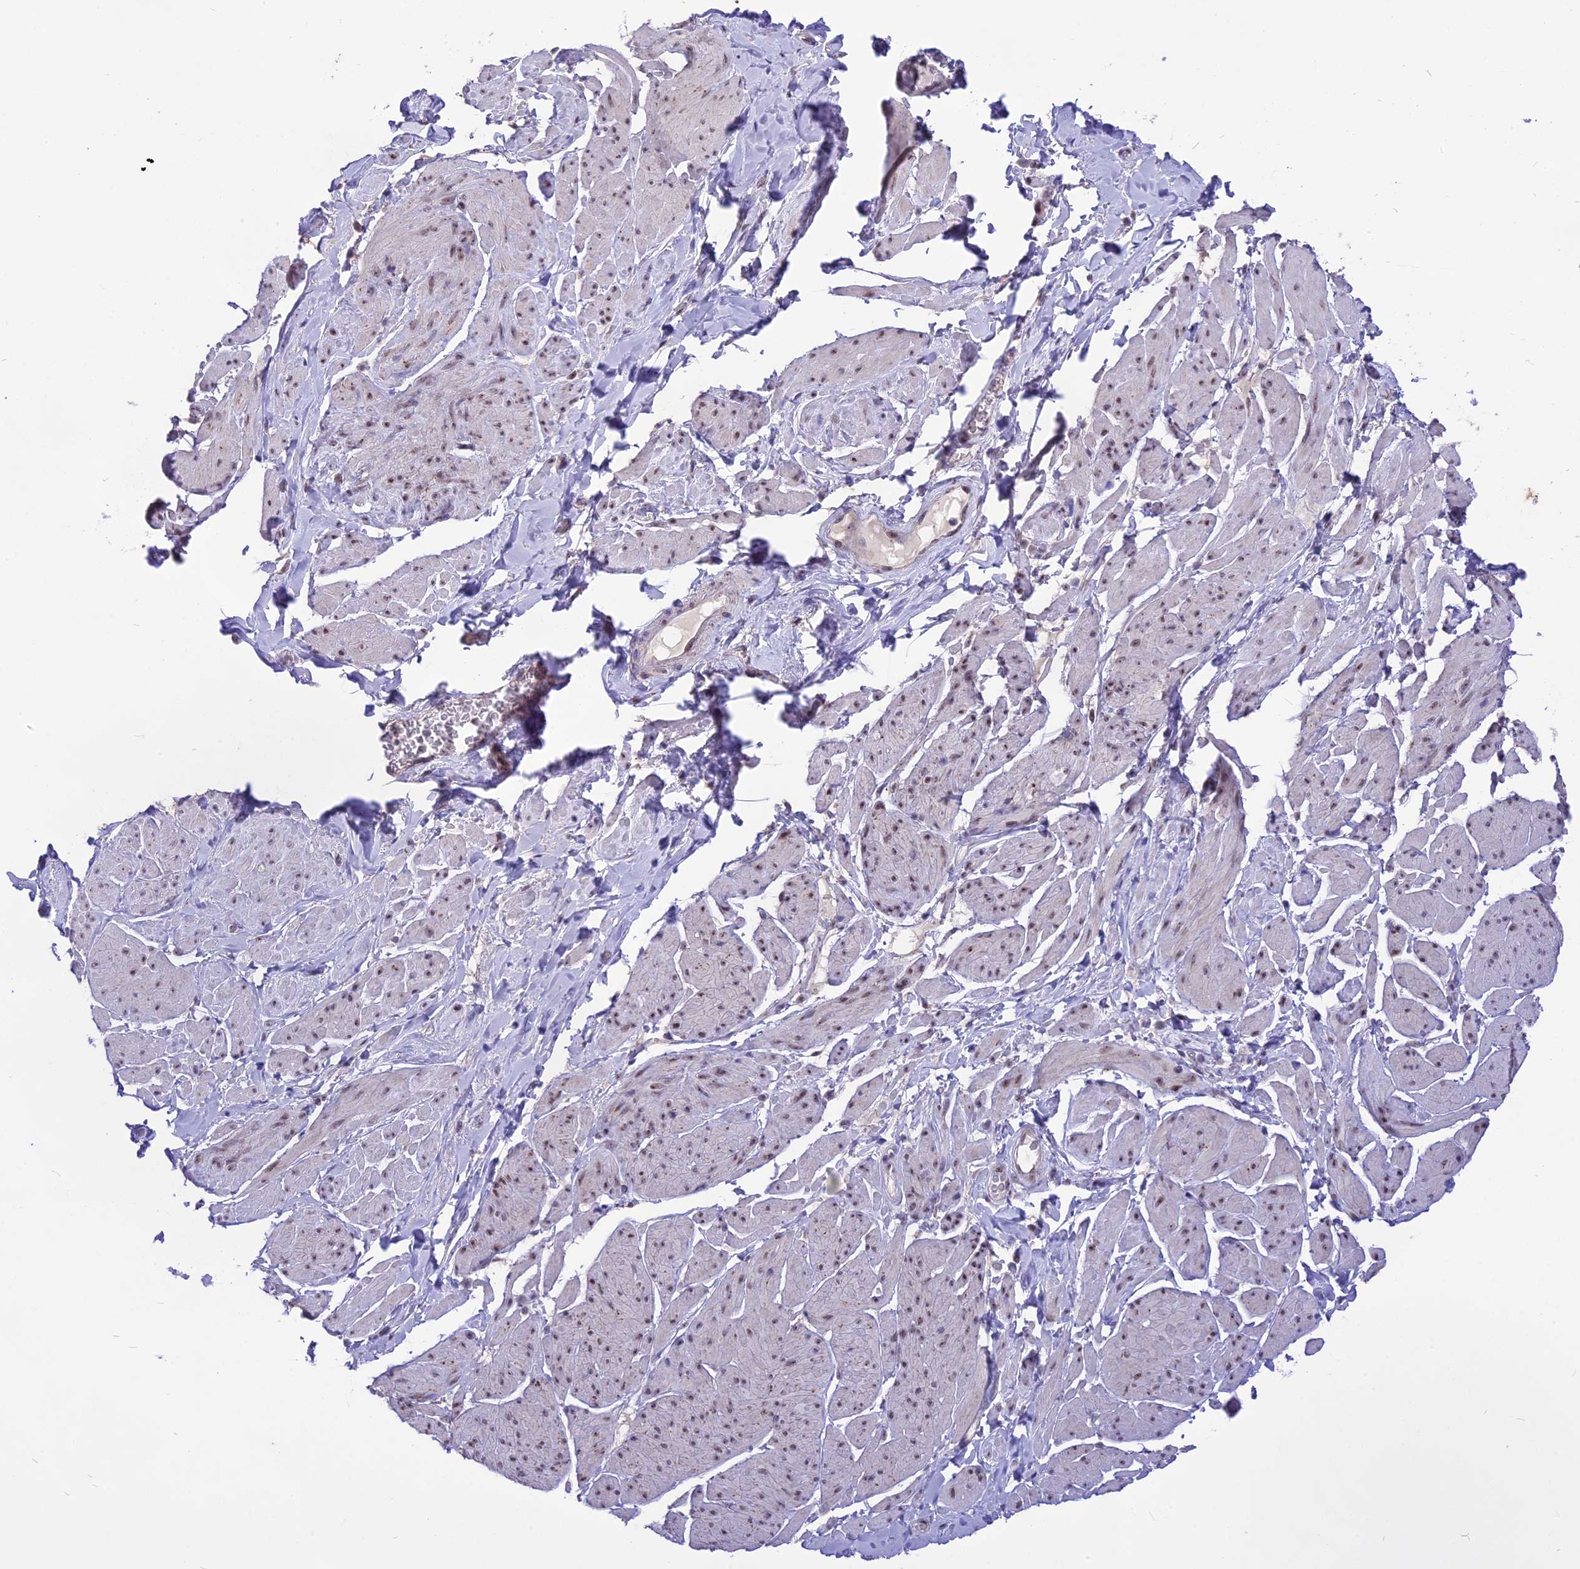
{"staining": {"intensity": "weak", "quantity": "25%-75%", "location": "nuclear"}, "tissue": "smooth muscle", "cell_type": "Smooth muscle cells", "image_type": "normal", "snomed": [{"axis": "morphology", "description": "Normal tissue, NOS"}, {"axis": "topography", "description": "Smooth muscle"}, {"axis": "topography", "description": "Peripheral nerve tissue"}], "caption": "A high-resolution histopathology image shows immunohistochemistry (IHC) staining of normal smooth muscle, which demonstrates weak nuclear staining in approximately 25%-75% of smooth muscle cells. (Brightfield microscopy of DAB IHC at high magnification).", "gene": "CMSS1", "patient": {"sex": "male", "age": 69}}